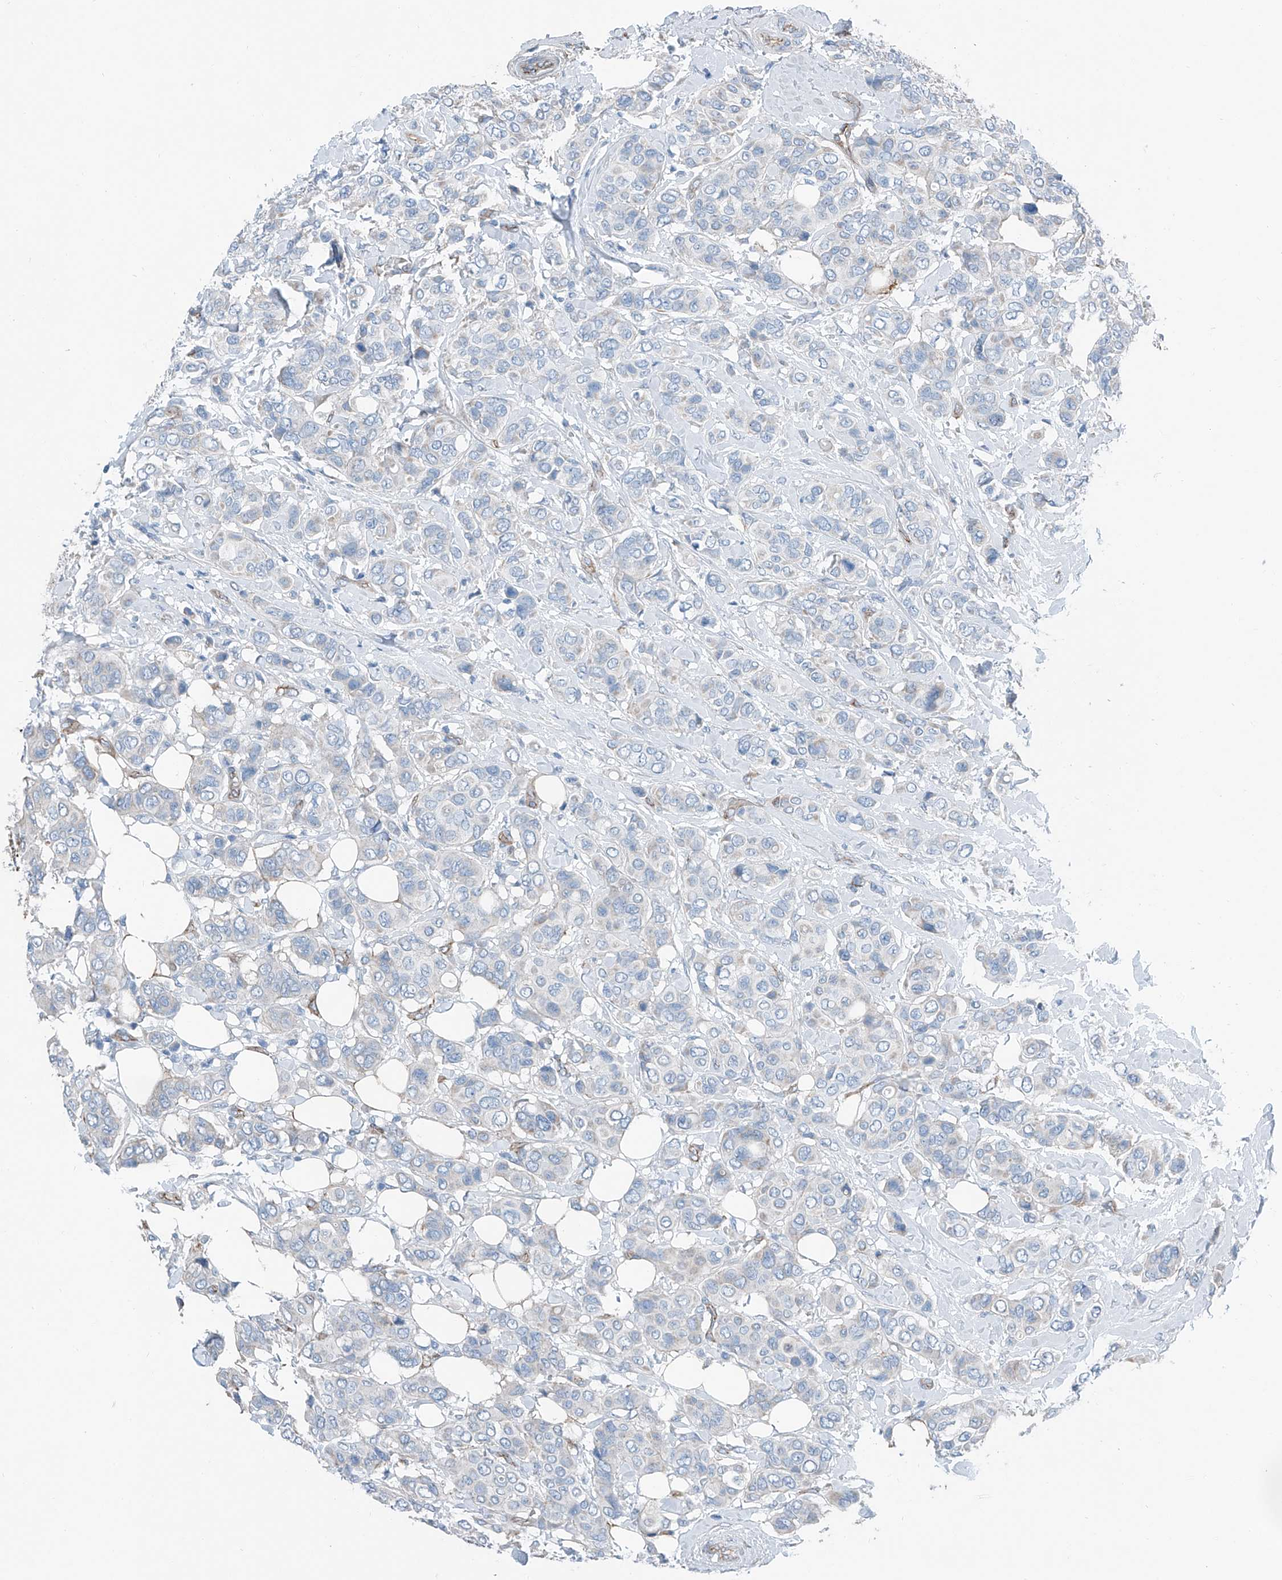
{"staining": {"intensity": "negative", "quantity": "none", "location": "none"}, "tissue": "breast cancer", "cell_type": "Tumor cells", "image_type": "cancer", "snomed": [{"axis": "morphology", "description": "Lobular carcinoma"}, {"axis": "topography", "description": "Breast"}], "caption": "Immunohistochemistry (IHC) histopathology image of neoplastic tissue: lobular carcinoma (breast) stained with DAB demonstrates no significant protein positivity in tumor cells.", "gene": "THEMIS2", "patient": {"sex": "female", "age": 51}}